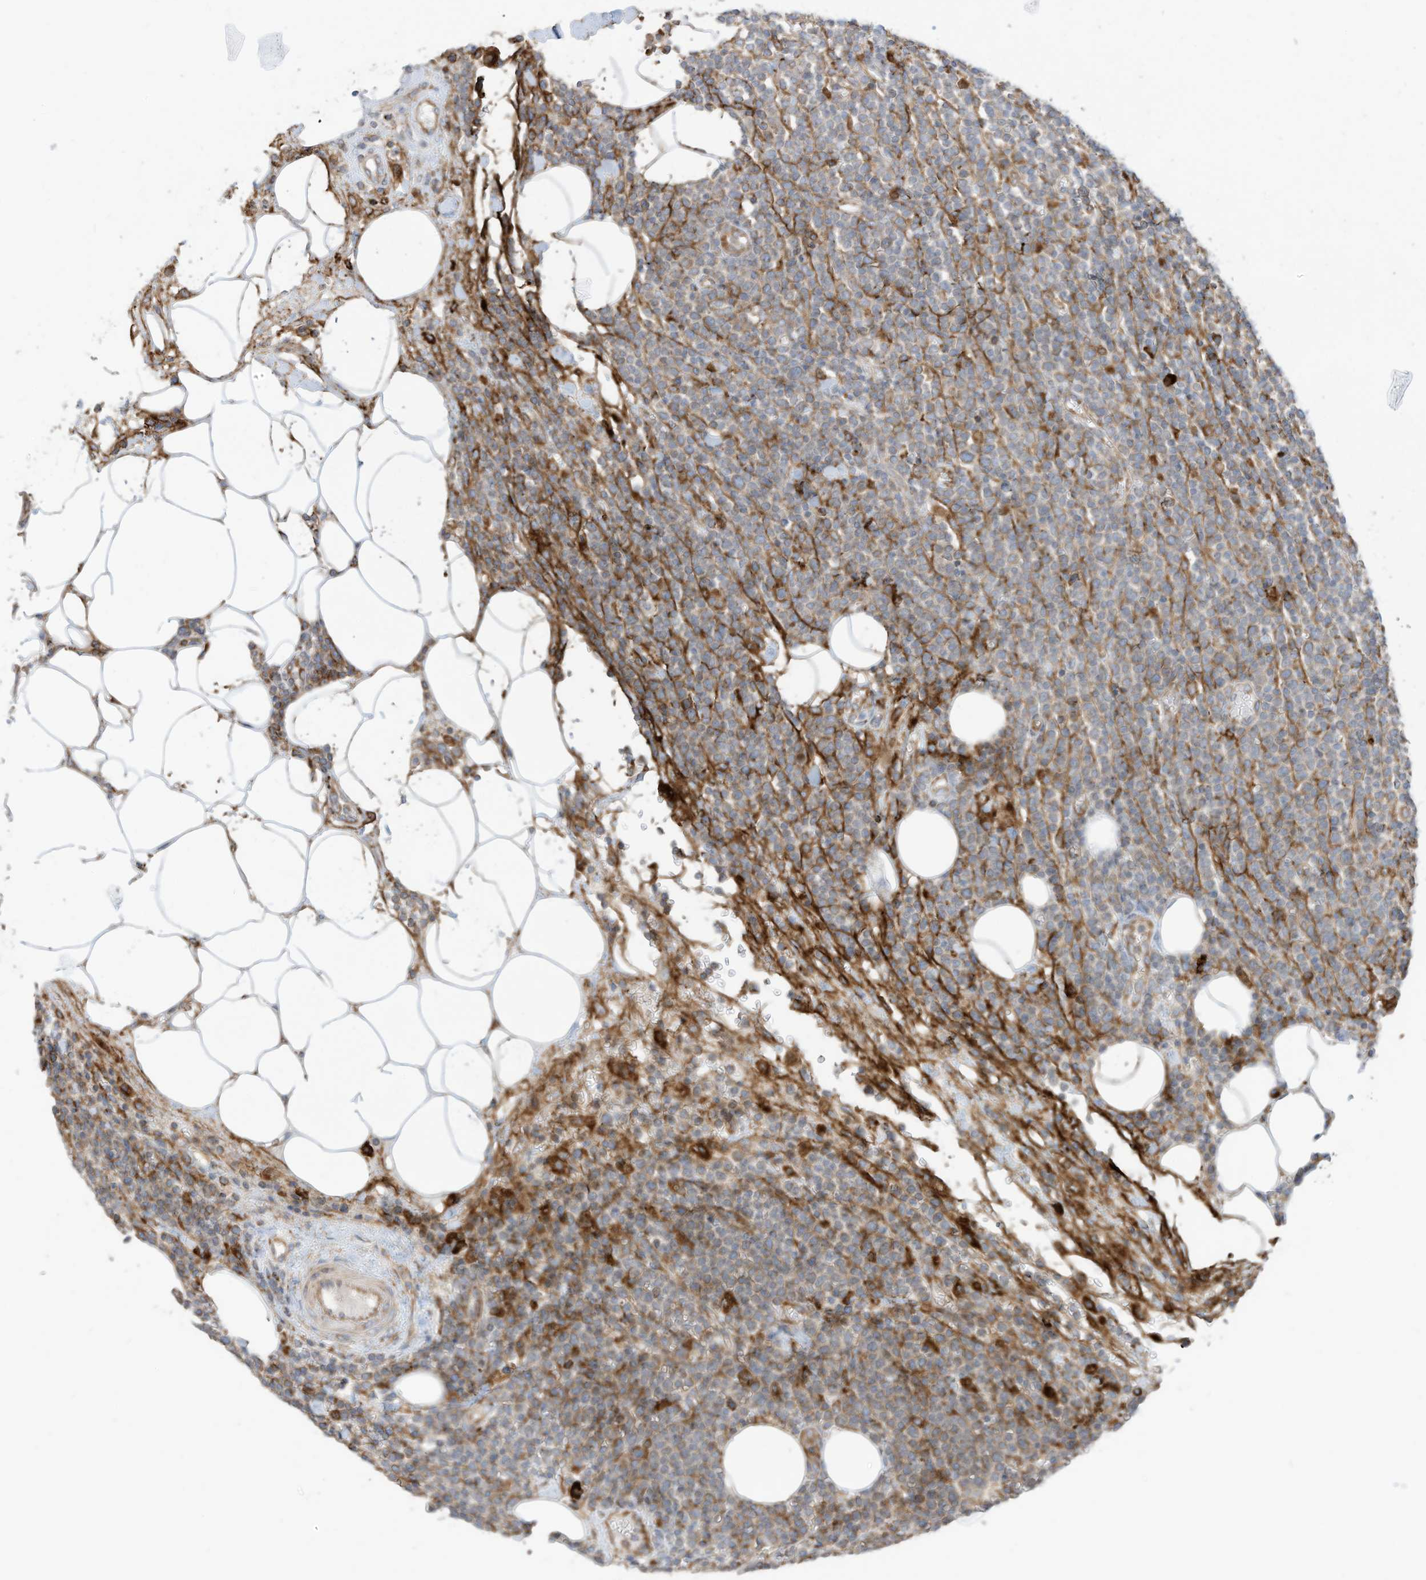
{"staining": {"intensity": "moderate", "quantity": "25%-75%", "location": "cytoplasmic/membranous"}, "tissue": "lymphoma", "cell_type": "Tumor cells", "image_type": "cancer", "snomed": [{"axis": "morphology", "description": "Malignant lymphoma, non-Hodgkin's type, High grade"}, {"axis": "topography", "description": "Lymph node"}], "caption": "Protein staining of high-grade malignant lymphoma, non-Hodgkin's type tissue shows moderate cytoplasmic/membranous expression in approximately 25%-75% of tumor cells.", "gene": "TRNAU1AP", "patient": {"sex": "male", "age": 61}}